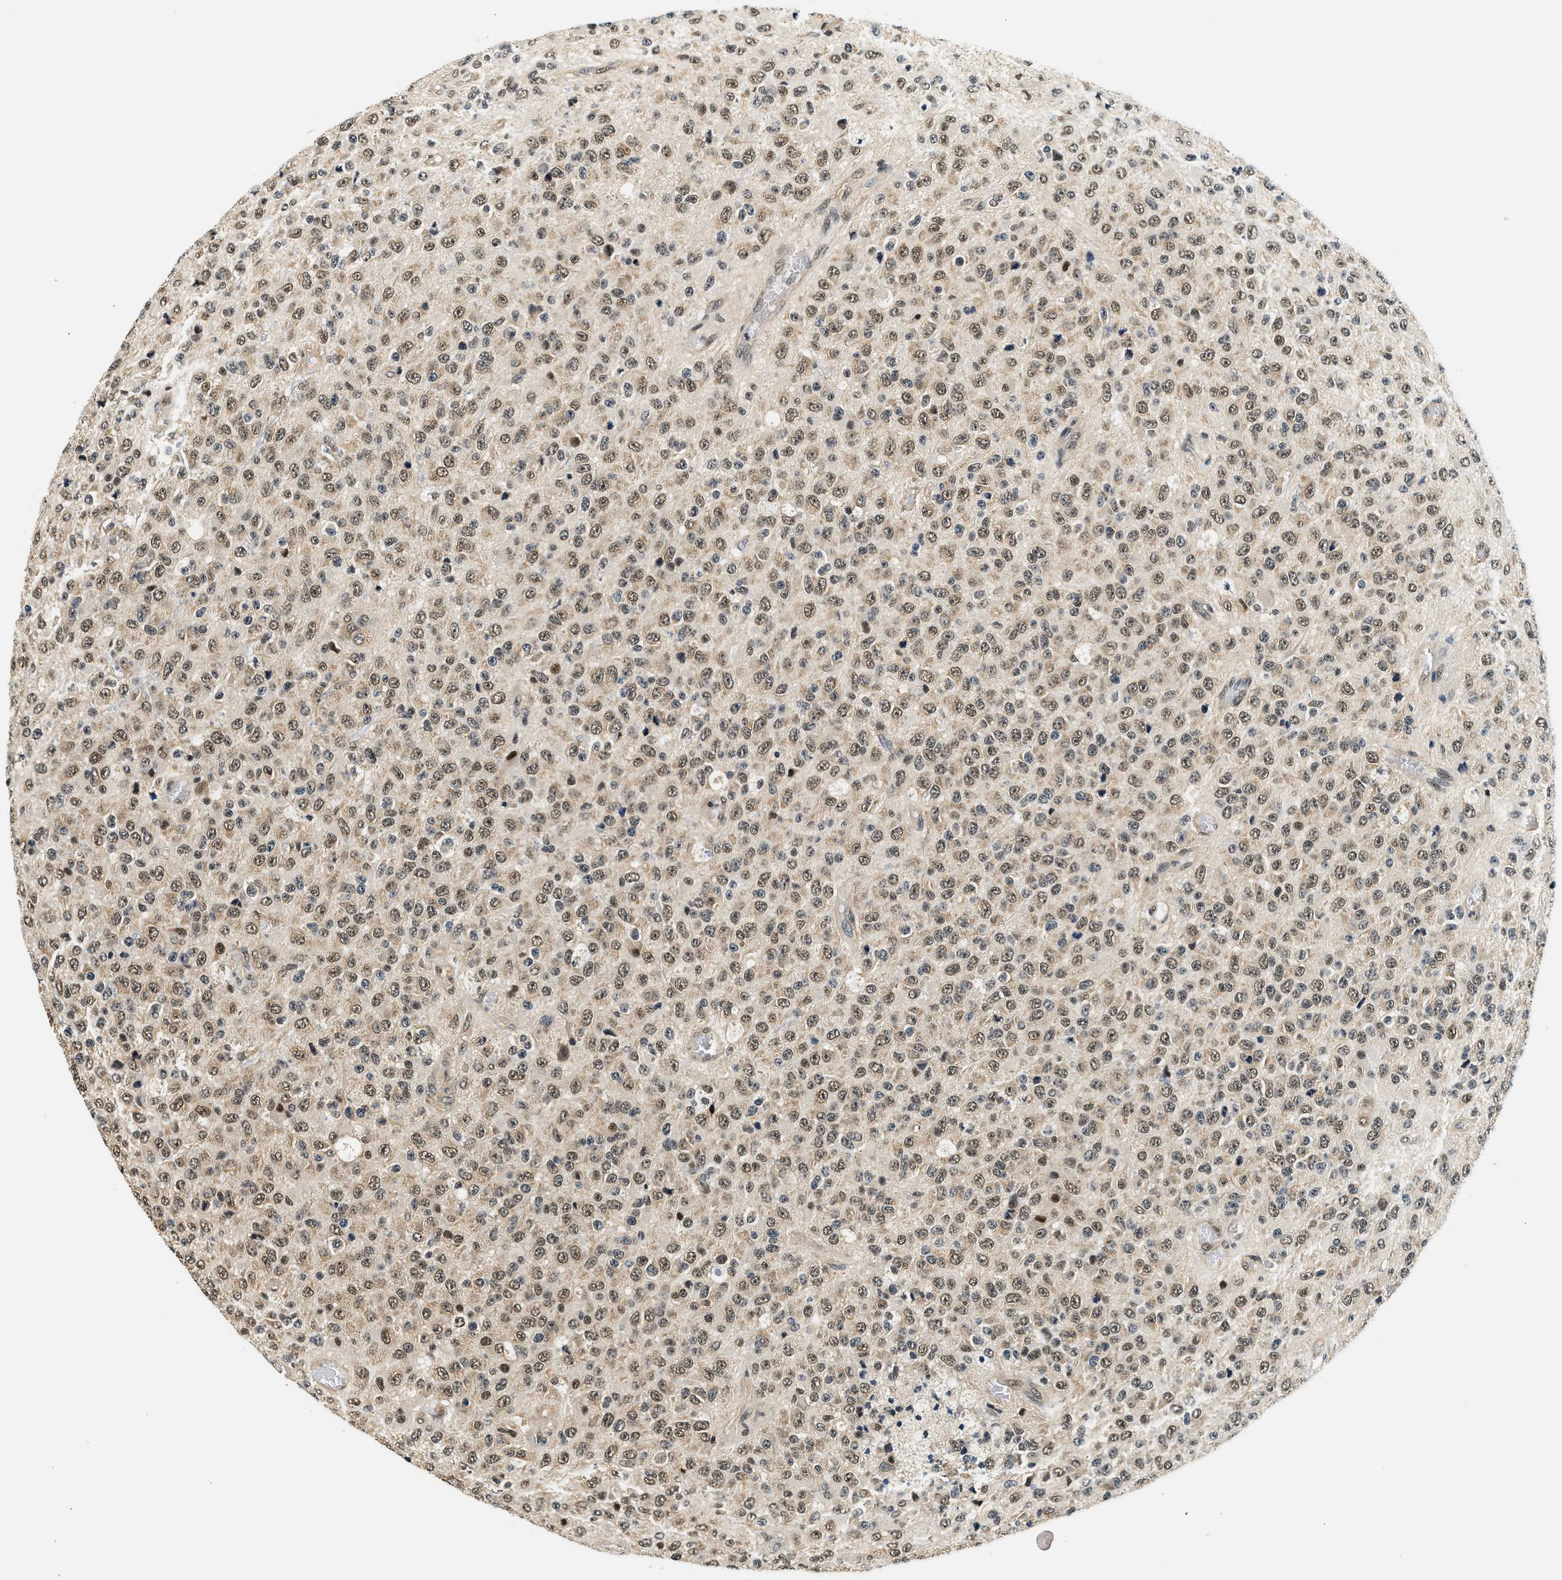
{"staining": {"intensity": "moderate", "quantity": ">75%", "location": "nuclear"}, "tissue": "glioma", "cell_type": "Tumor cells", "image_type": "cancer", "snomed": [{"axis": "morphology", "description": "Glioma, malignant, High grade"}, {"axis": "topography", "description": "pancreas cauda"}], "caption": "Human malignant glioma (high-grade) stained with a protein marker demonstrates moderate staining in tumor cells.", "gene": "PSMD3", "patient": {"sex": "male", "age": 60}}